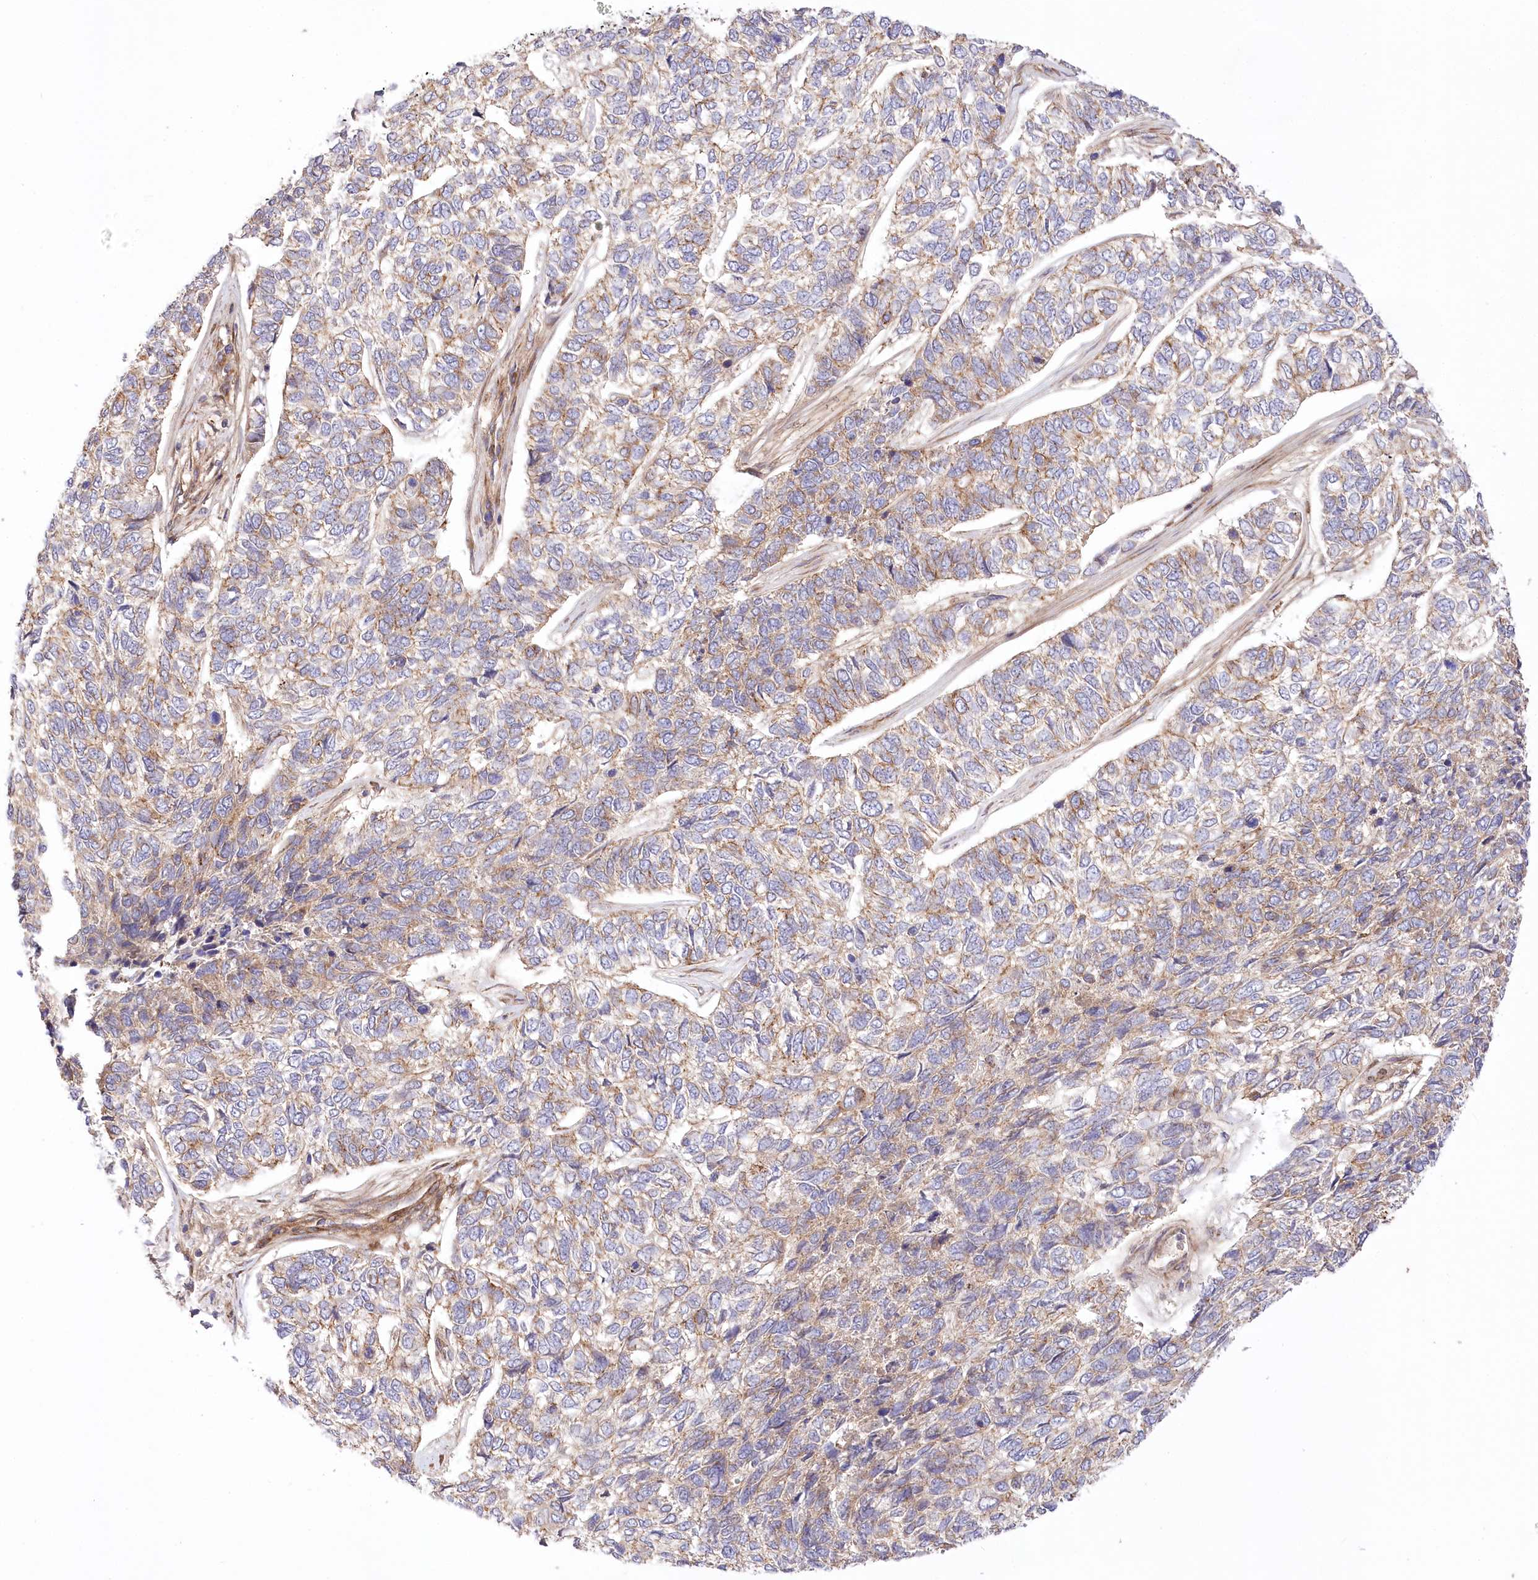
{"staining": {"intensity": "weak", "quantity": "25%-75%", "location": "cytoplasmic/membranous"}, "tissue": "skin cancer", "cell_type": "Tumor cells", "image_type": "cancer", "snomed": [{"axis": "morphology", "description": "Basal cell carcinoma"}, {"axis": "topography", "description": "Skin"}], "caption": "Weak cytoplasmic/membranous protein positivity is identified in approximately 25%-75% of tumor cells in basal cell carcinoma (skin).", "gene": "TRUB1", "patient": {"sex": "female", "age": 65}}